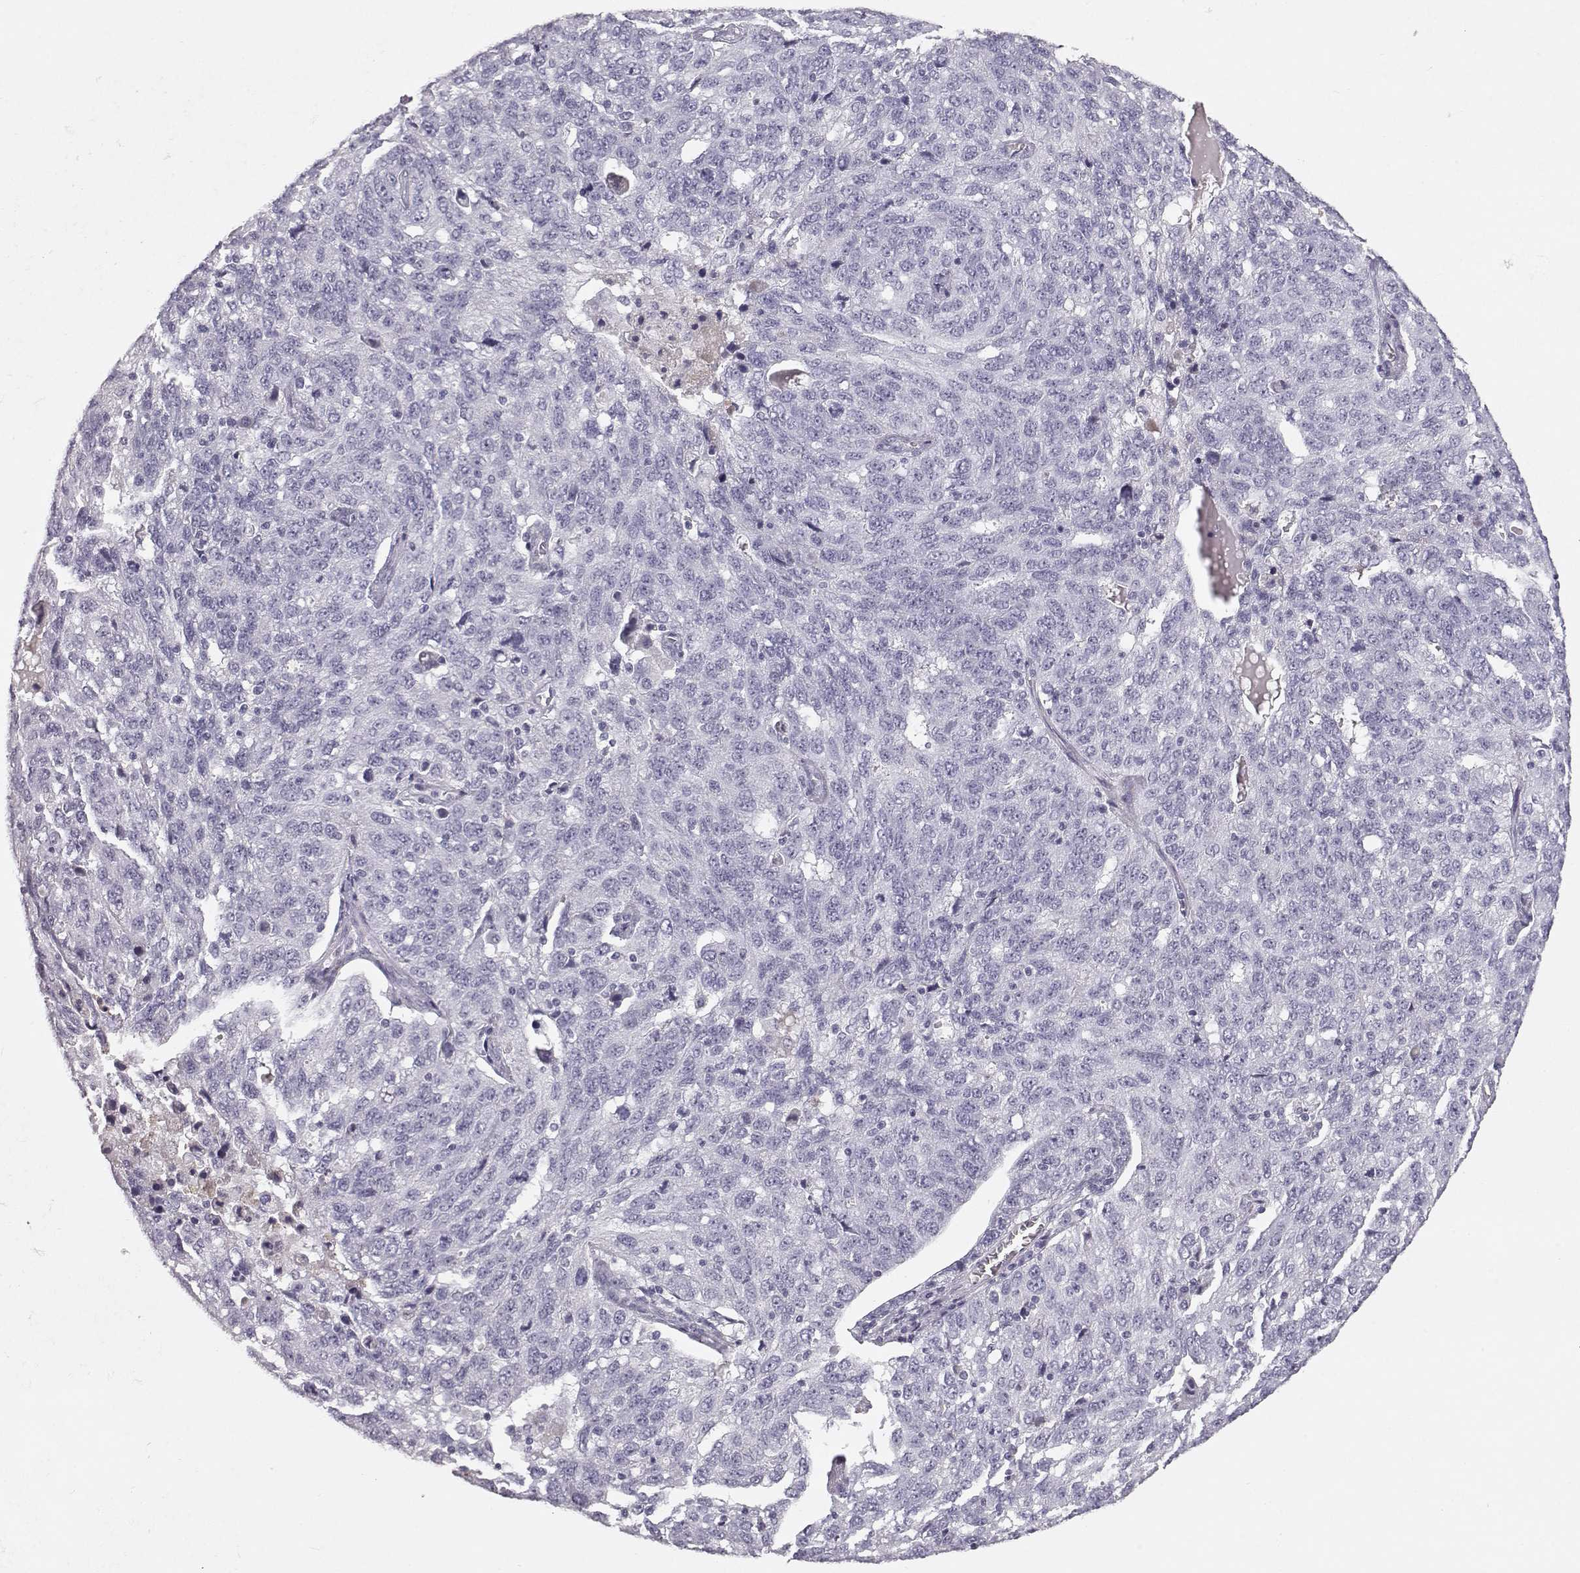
{"staining": {"intensity": "negative", "quantity": "none", "location": "none"}, "tissue": "ovarian cancer", "cell_type": "Tumor cells", "image_type": "cancer", "snomed": [{"axis": "morphology", "description": "Cystadenocarcinoma, serous, NOS"}, {"axis": "topography", "description": "Ovary"}], "caption": "The micrograph demonstrates no staining of tumor cells in ovarian cancer (serous cystadenocarcinoma). The staining was performed using DAB (3,3'-diaminobenzidine) to visualize the protein expression in brown, while the nuclei were stained in blue with hematoxylin (Magnification: 20x).", "gene": "KRTAP16-1", "patient": {"sex": "female", "age": 71}}